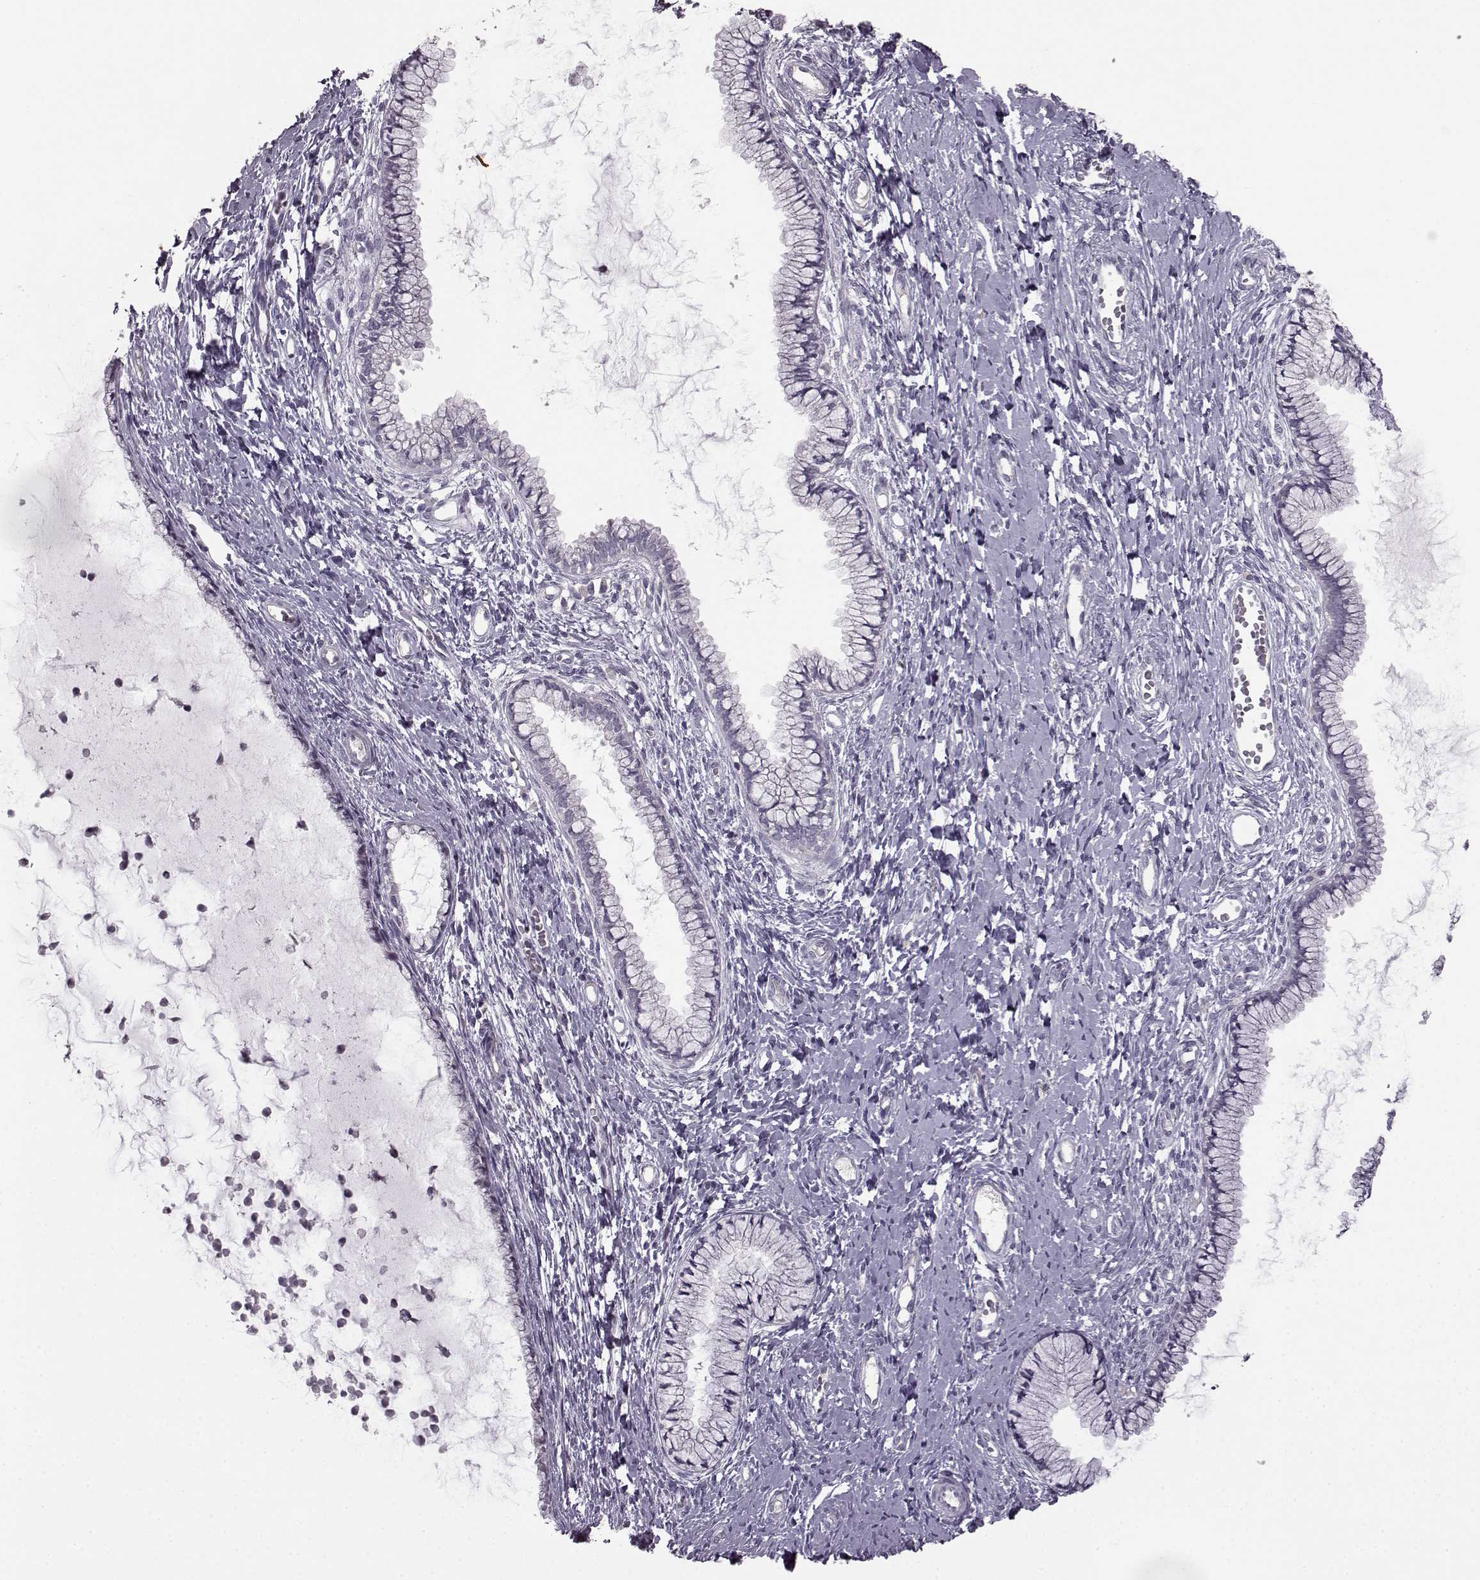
{"staining": {"intensity": "negative", "quantity": "none", "location": "none"}, "tissue": "cervix", "cell_type": "Glandular cells", "image_type": "normal", "snomed": [{"axis": "morphology", "description": "Normal tissue, NOS"}, {"axis": "topography", "description": "Cervix"}], "caption": "Glandular cells show no significant protein expression in benign cervix. (Immunohistochemistry, brightfield microscopy, high magnification).", "gene": "LHB", "patient": {"sex": "female", "age": 40}}